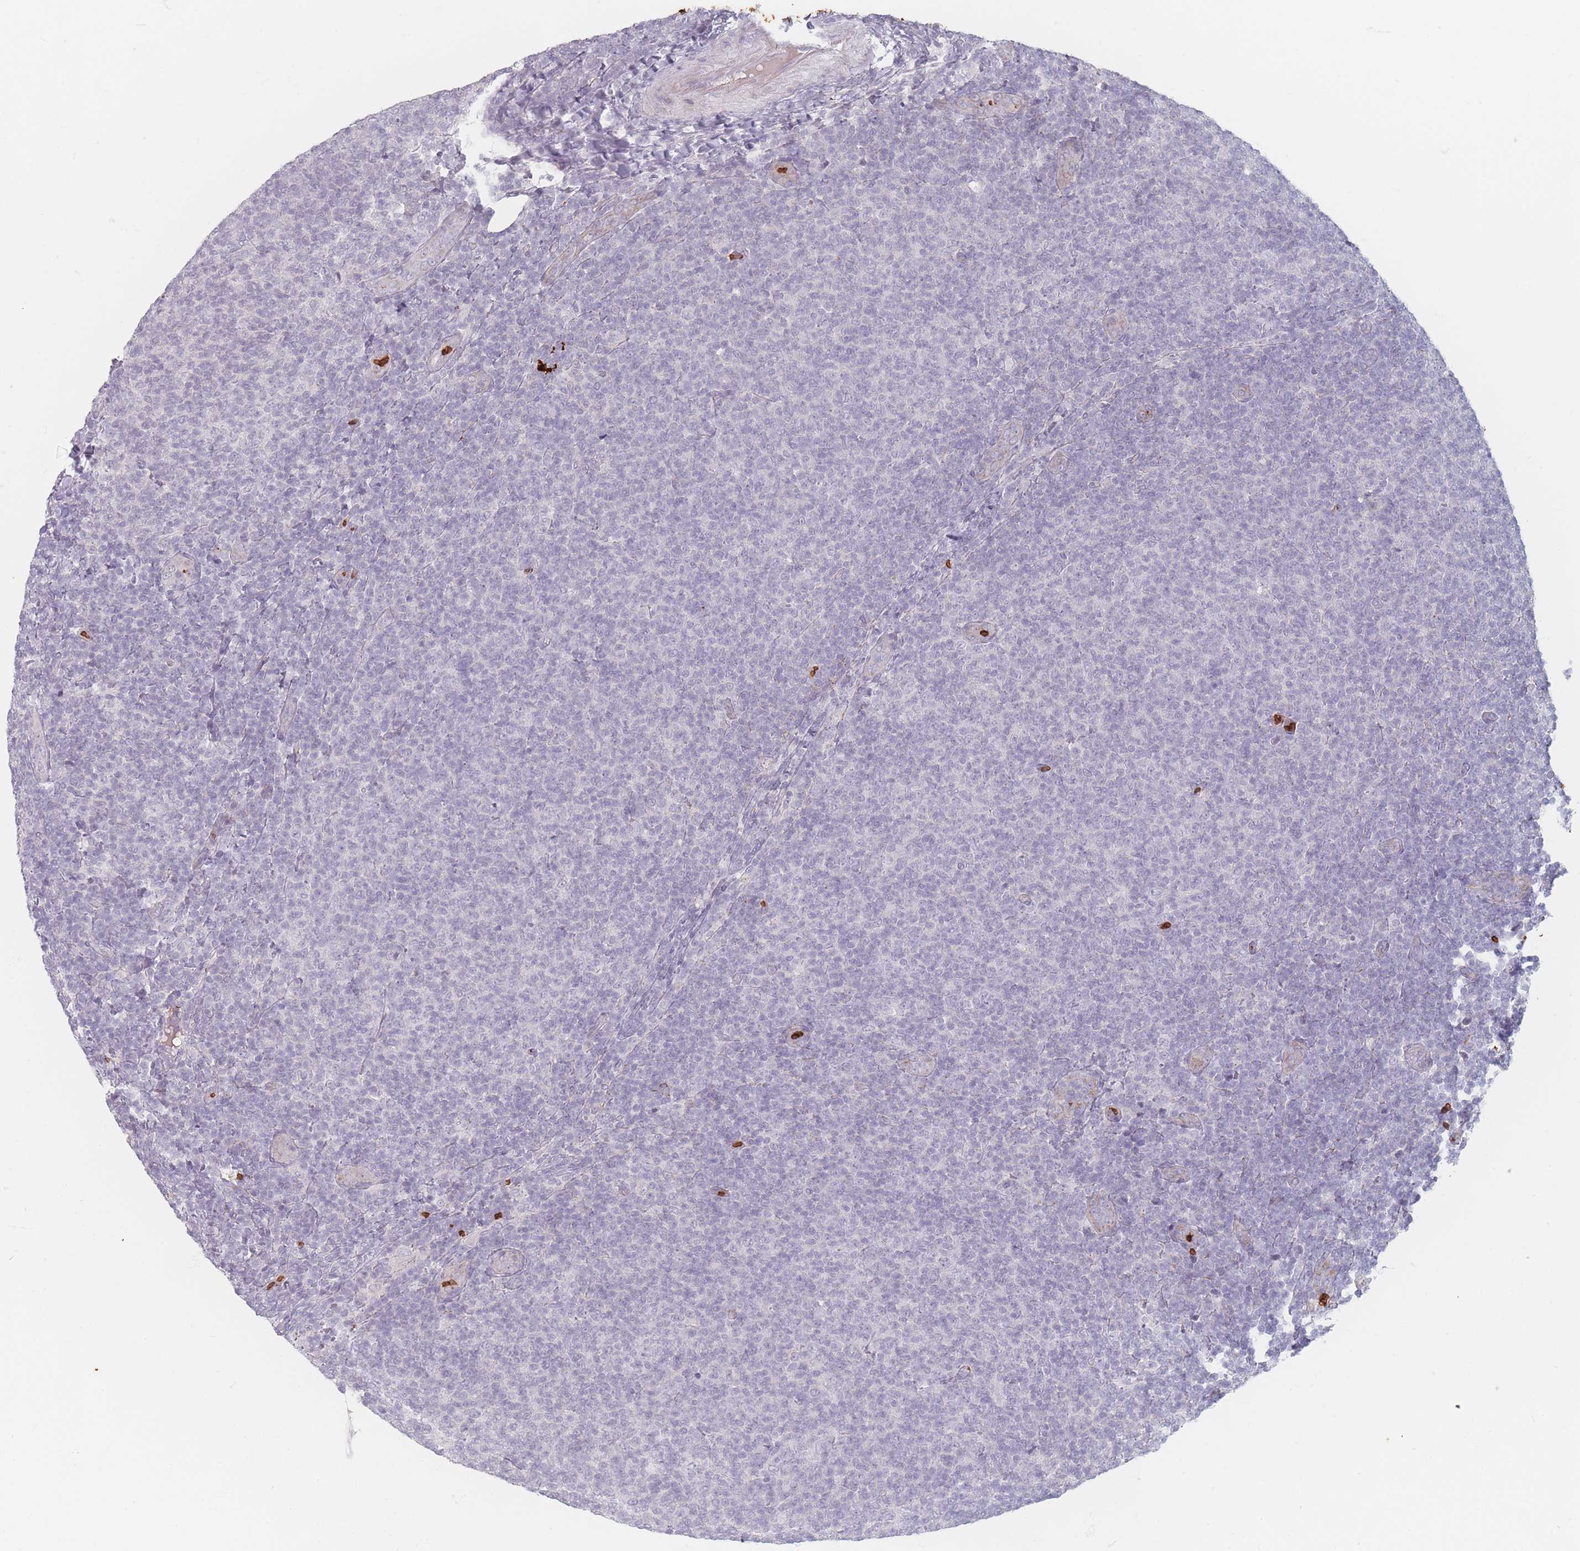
{"staining": {"intensity": "negative", "quantity": "none", "location": "none"}, "tissue": "lymphoma", "cell_type": "Tumor cells", "image_type": "cancer", "snomed": [{"axis": "morphology", "description": "Malignant lymphoma, non-Hodgkin's type, Low grade"}, {"axis": "topography", "description": "Lymph node"}], "caption": "IHC of malignant lymphoma, non-Hodgkin's type (low-grade) demonstrates no staining in tumor cells.", "gene": "SLC2A6", "patient": {"sex": "male", "age": 66}}